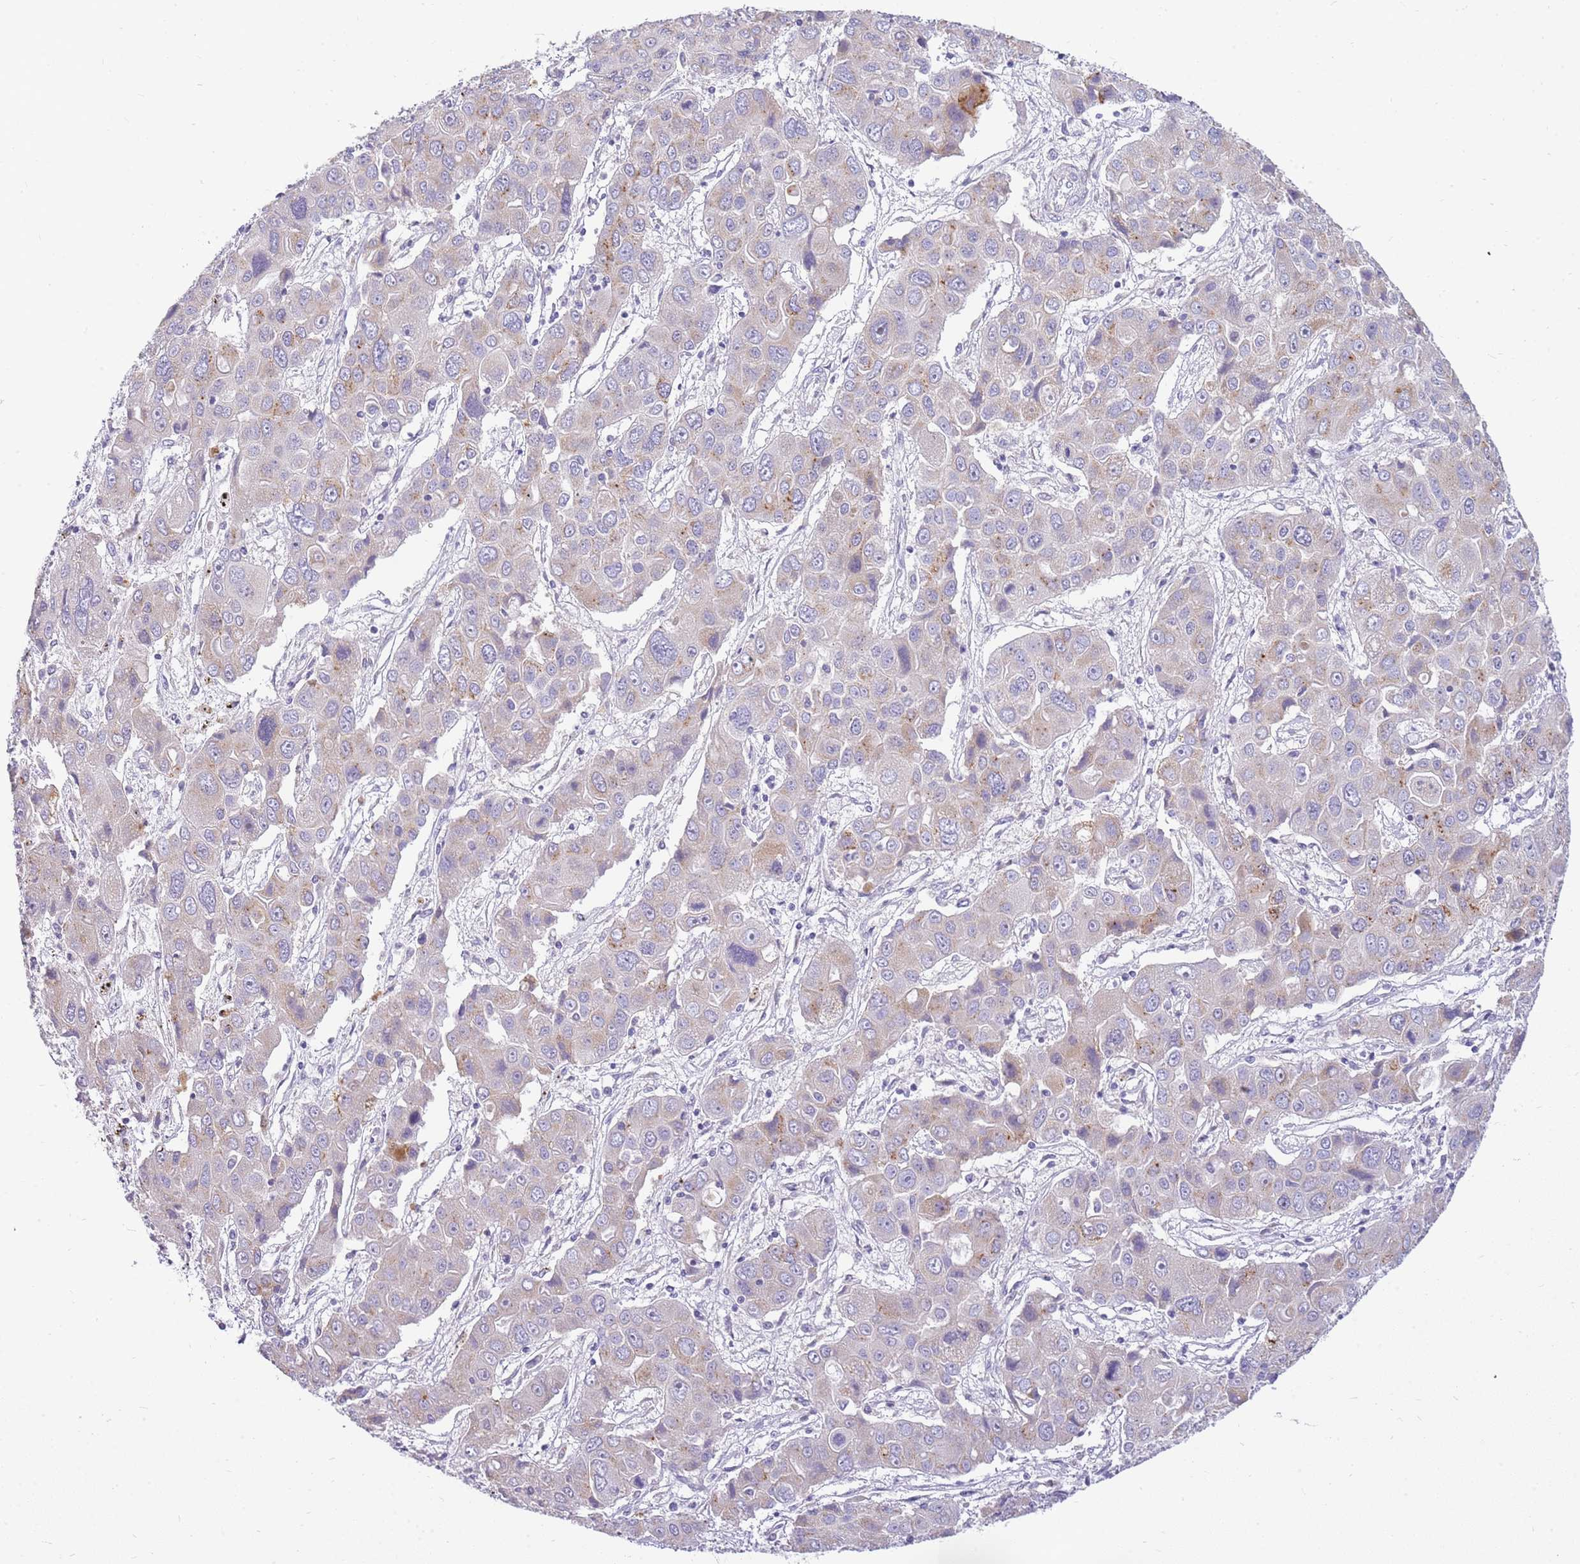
{"staining": {"intensity": "weak", "quantity": "25%-75%", "location": "cytoplasmic/membranous"}, "tissue": "liver cancer", "cell_type": "Tumor cells", "image_type": "cancer", "snomed": [{"axis": "morphology", "description": "Cholangiocarcinoma"}, {"axis": "topography", "description": "Liver"}], "caption": "Immunohistochemistry (DAB (3,3'-diaminobenzidine)) staining of liver cholangiocarcinoma reveals weak cytoplasmic/membranous protein positivity in approximately 25%-75% of tumor cells.", "gene": "DNAJA3", "patient": {"sex": "male", "age": 67}}